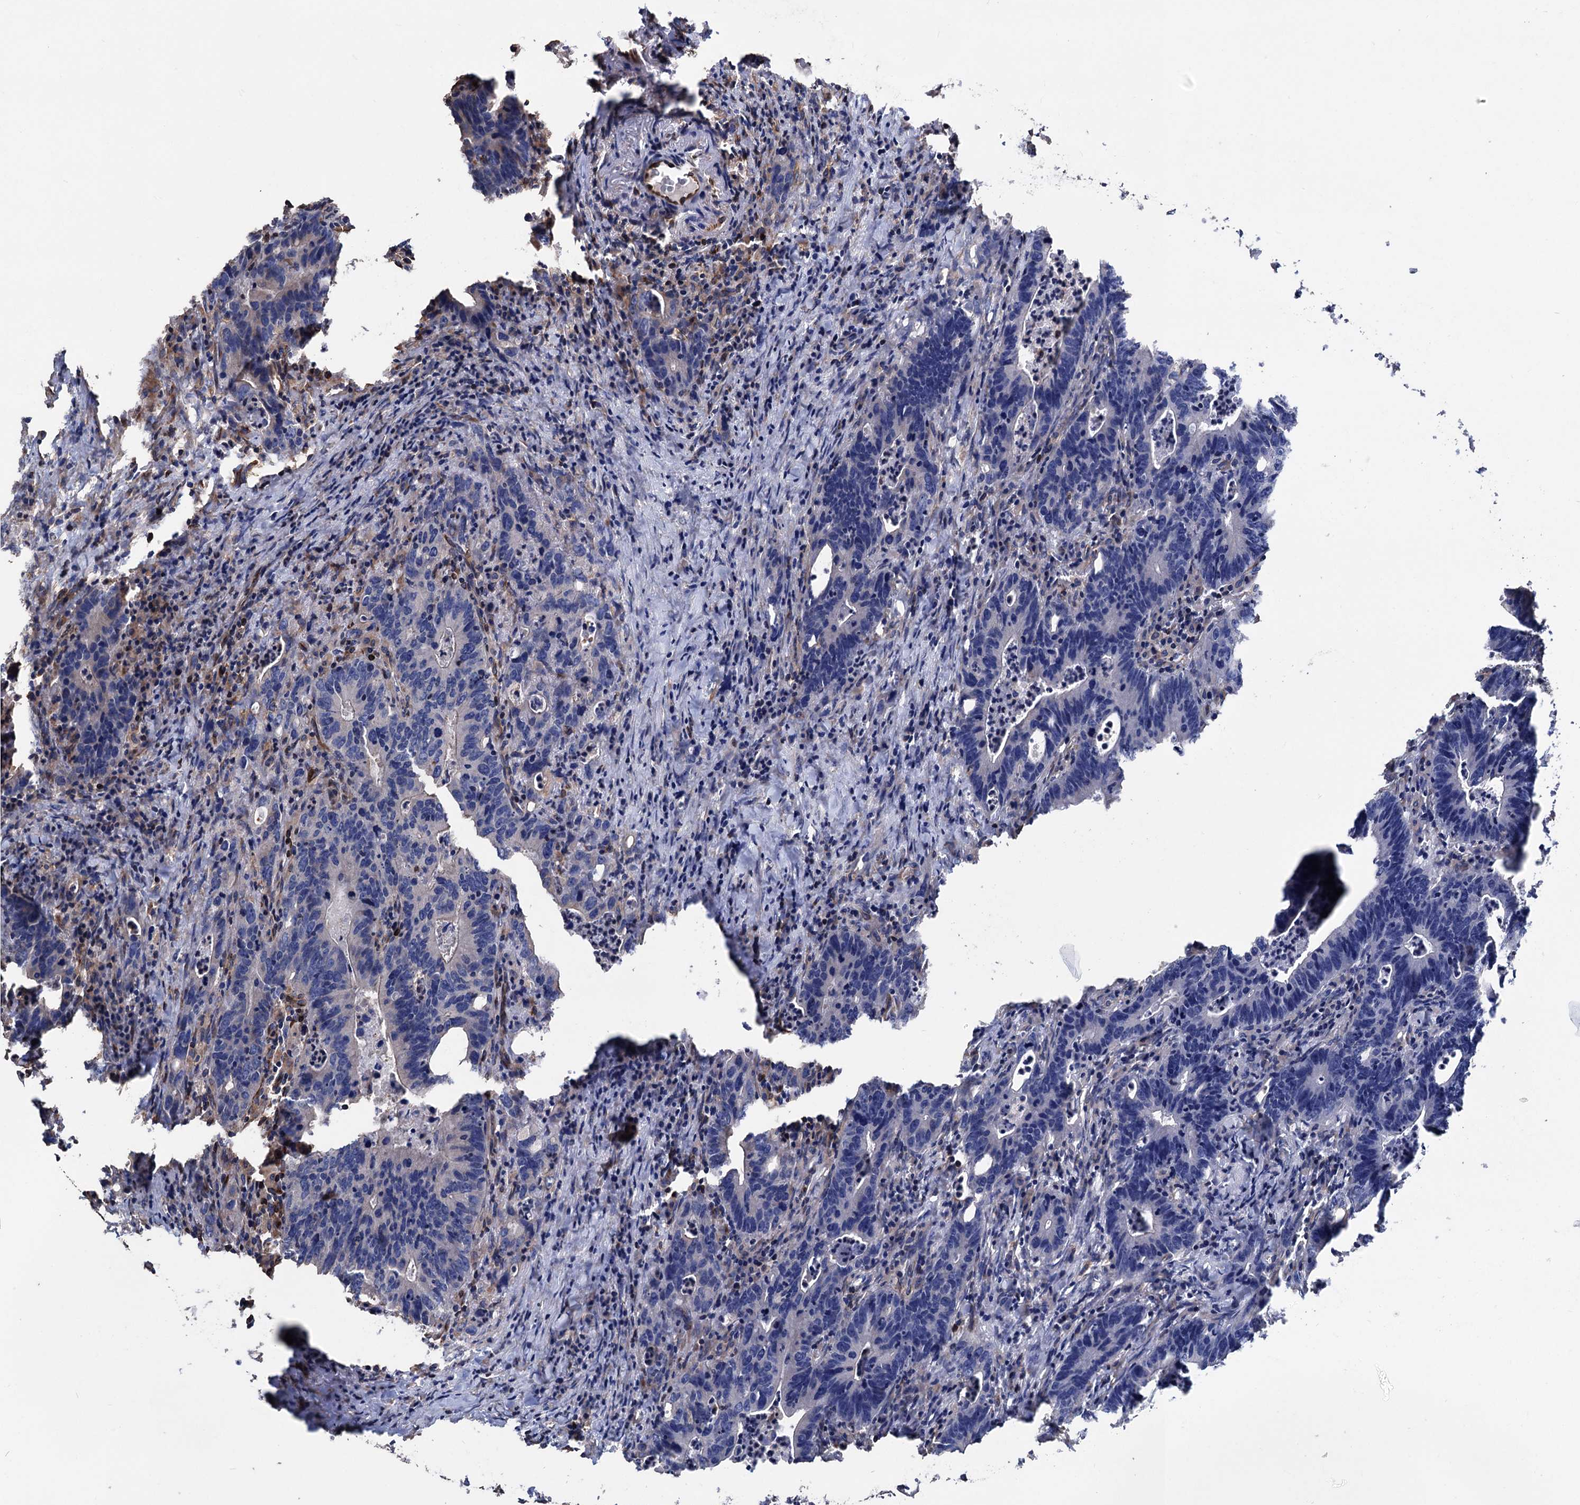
{"staining": {"intensity": "negative", "quantity": "none", "location": "none"}, "tissue": "colorectal cancer", "cell_type": "Tumor cells", "image_type": "cancer", "snomed": [{"axis": "morphology", "description": "Adenocarcinoma, NOS"}, {"axis": "topography", "description": "Colon"}], "caption": "IHC micrograph of human colorectal cancer stained for a protein (brown), which exhibits no expression in tumor cells. The staining is performed using DAB (3,3'-diaminobenzidine) brown chromogen with nuclei counter-stained in using hematoxylin.", "gene": "STING1", "patient": {"sex": "female", "age": 75}}